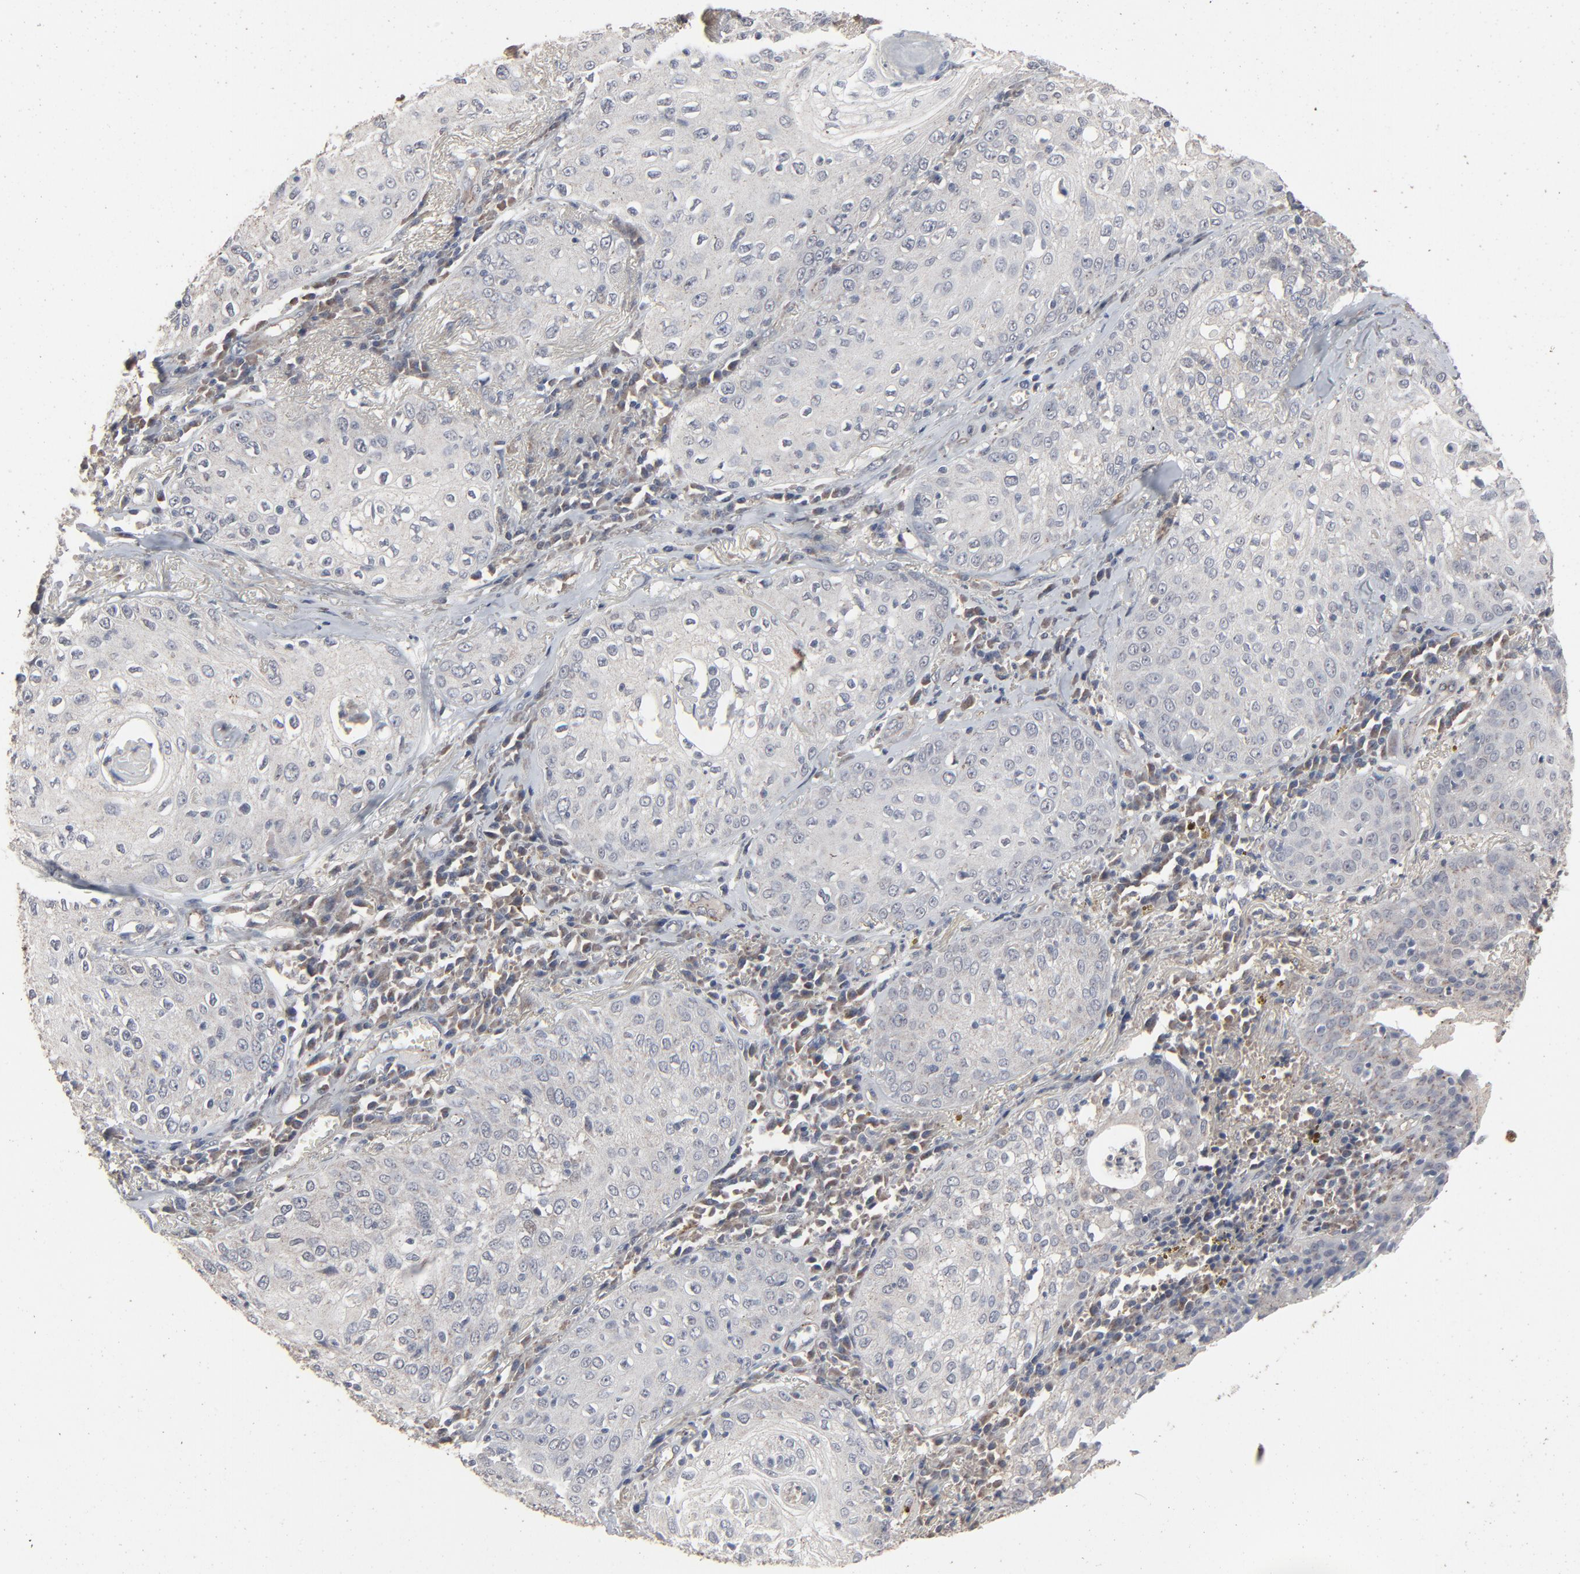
{"staining": {"intensity": "negative", "quantity": "none", "location": "none"}, "tissue": "skin cancer", "cell_type": "Tumor cells", "image_type": "cancer", "snomed": [{"axis": "morphology", "description": "Squamous cell carcinoma, NOS"}, {"axis": "topography", "description": "Skin"}], "caption": "An immunohistochemistry micrograph of skin cancer (squamous cell carcinoma) is shown. There is no staining in tumor cells of skin cancer (squamous cell carcinoma).", "gene": "JAM3", "patient": {"sex": "male", "age": 65}}